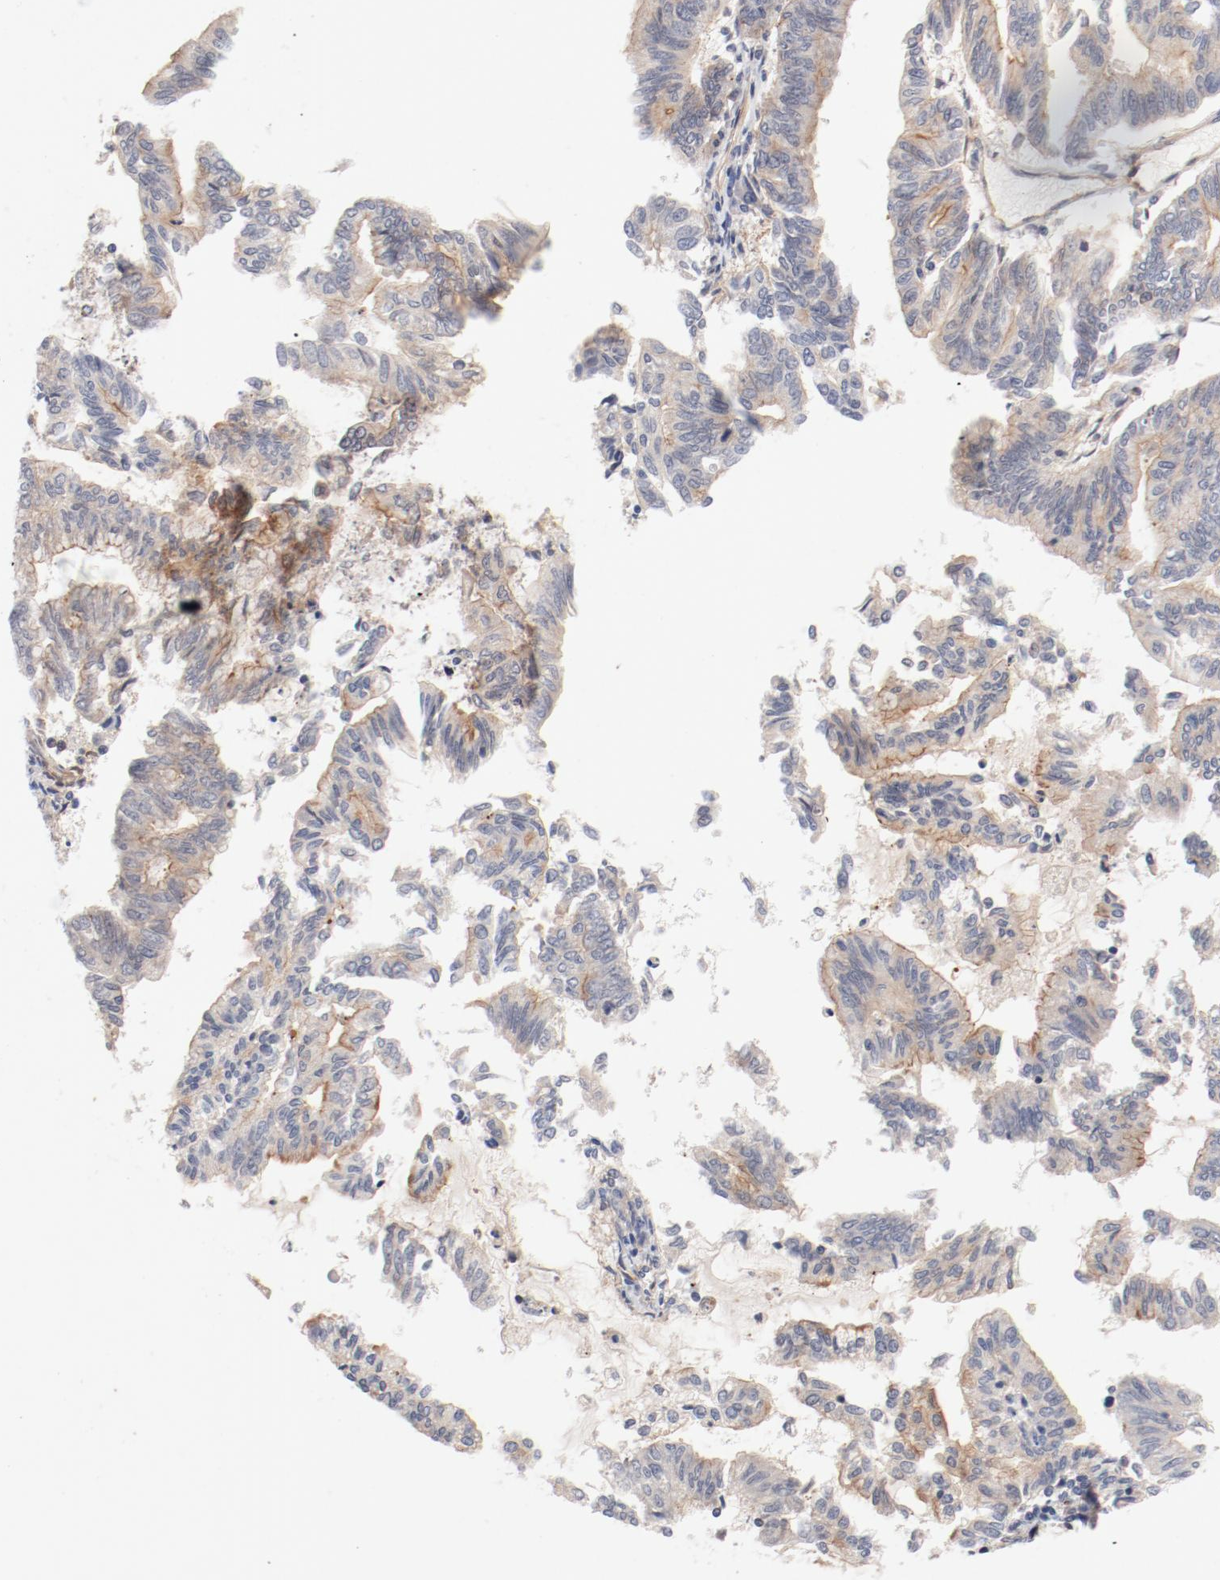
{"staining": {"intensity": "weak", "quantity": "25%-75%", "location": "cytoplasmic/membranous"}, "tissue": "endometrial cancer", "cell_type": "Tumor cells", "image_type": "cancer", "snomed": [{"axis": "morphology", "description": "Adenocarcinoma, NOS"}, {"axis": "topography", "description": "Endometrium"}], "caption": "Protein expression analysis of human endometrial cancer reveals weak cytoplasmic/membranous positivity in about 25%-75% of tumor cells.", "gene": "ZNF267", "patient": {"sex": "female", "age": 79}}